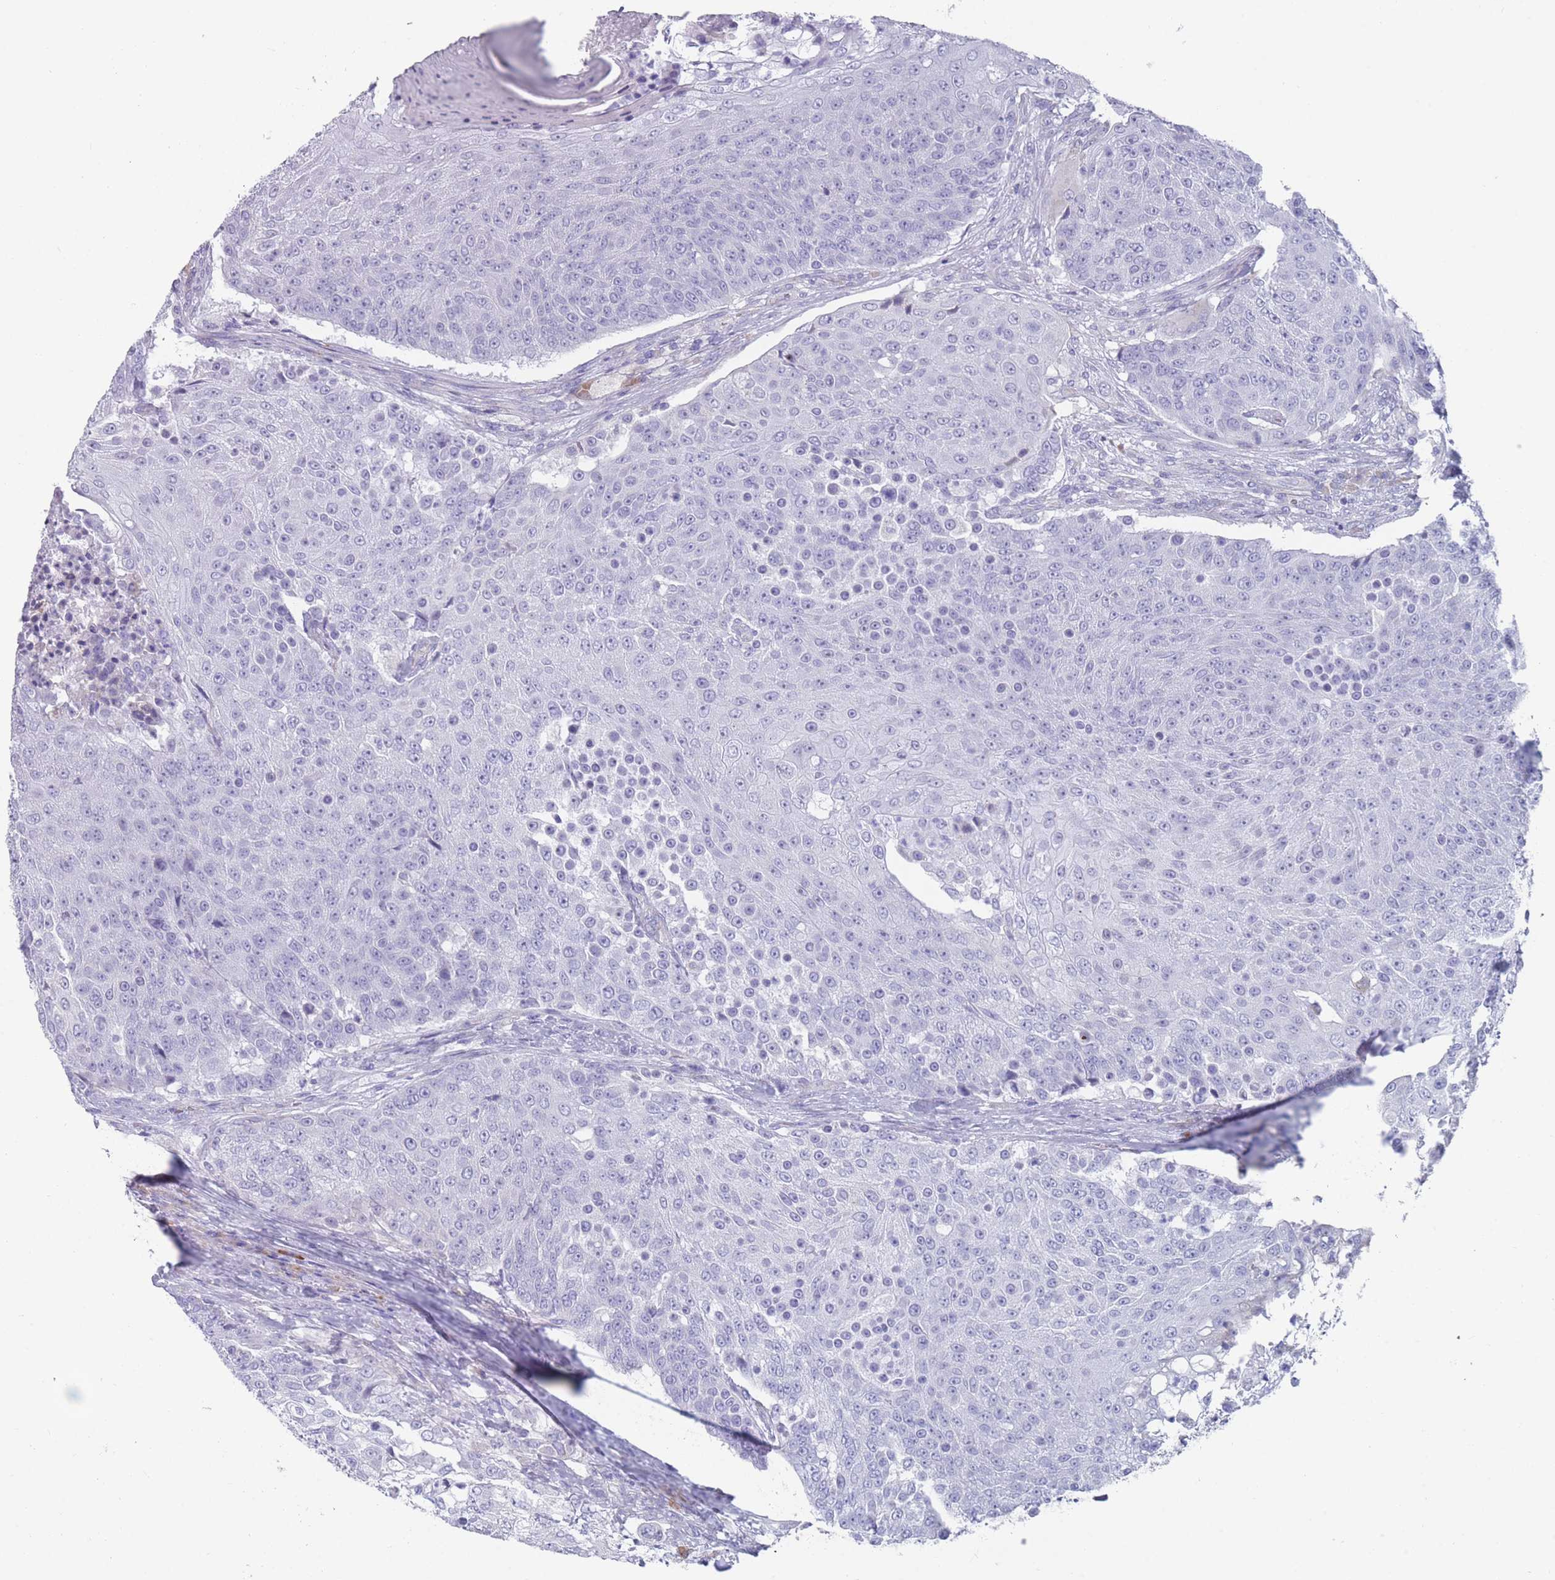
{"staining": {"intensity": "negative", "quantity": "none", "location": "none"}, "tissue": "urothelial cancer", "cell_type": "Tumor cells", "image_type": "cancer", "snomed": [{"axis": "morphology", "description": "Urothelial carcinoma, High grade"}, {"axis": "topography", "description": "Urinary bladder"}], "caption": "Tumor cells show no significant positivity in urothelial carcinoma (high-grade).", "gene": "ST8SIA5", "patient": {"sex": "female", "age": 63}}